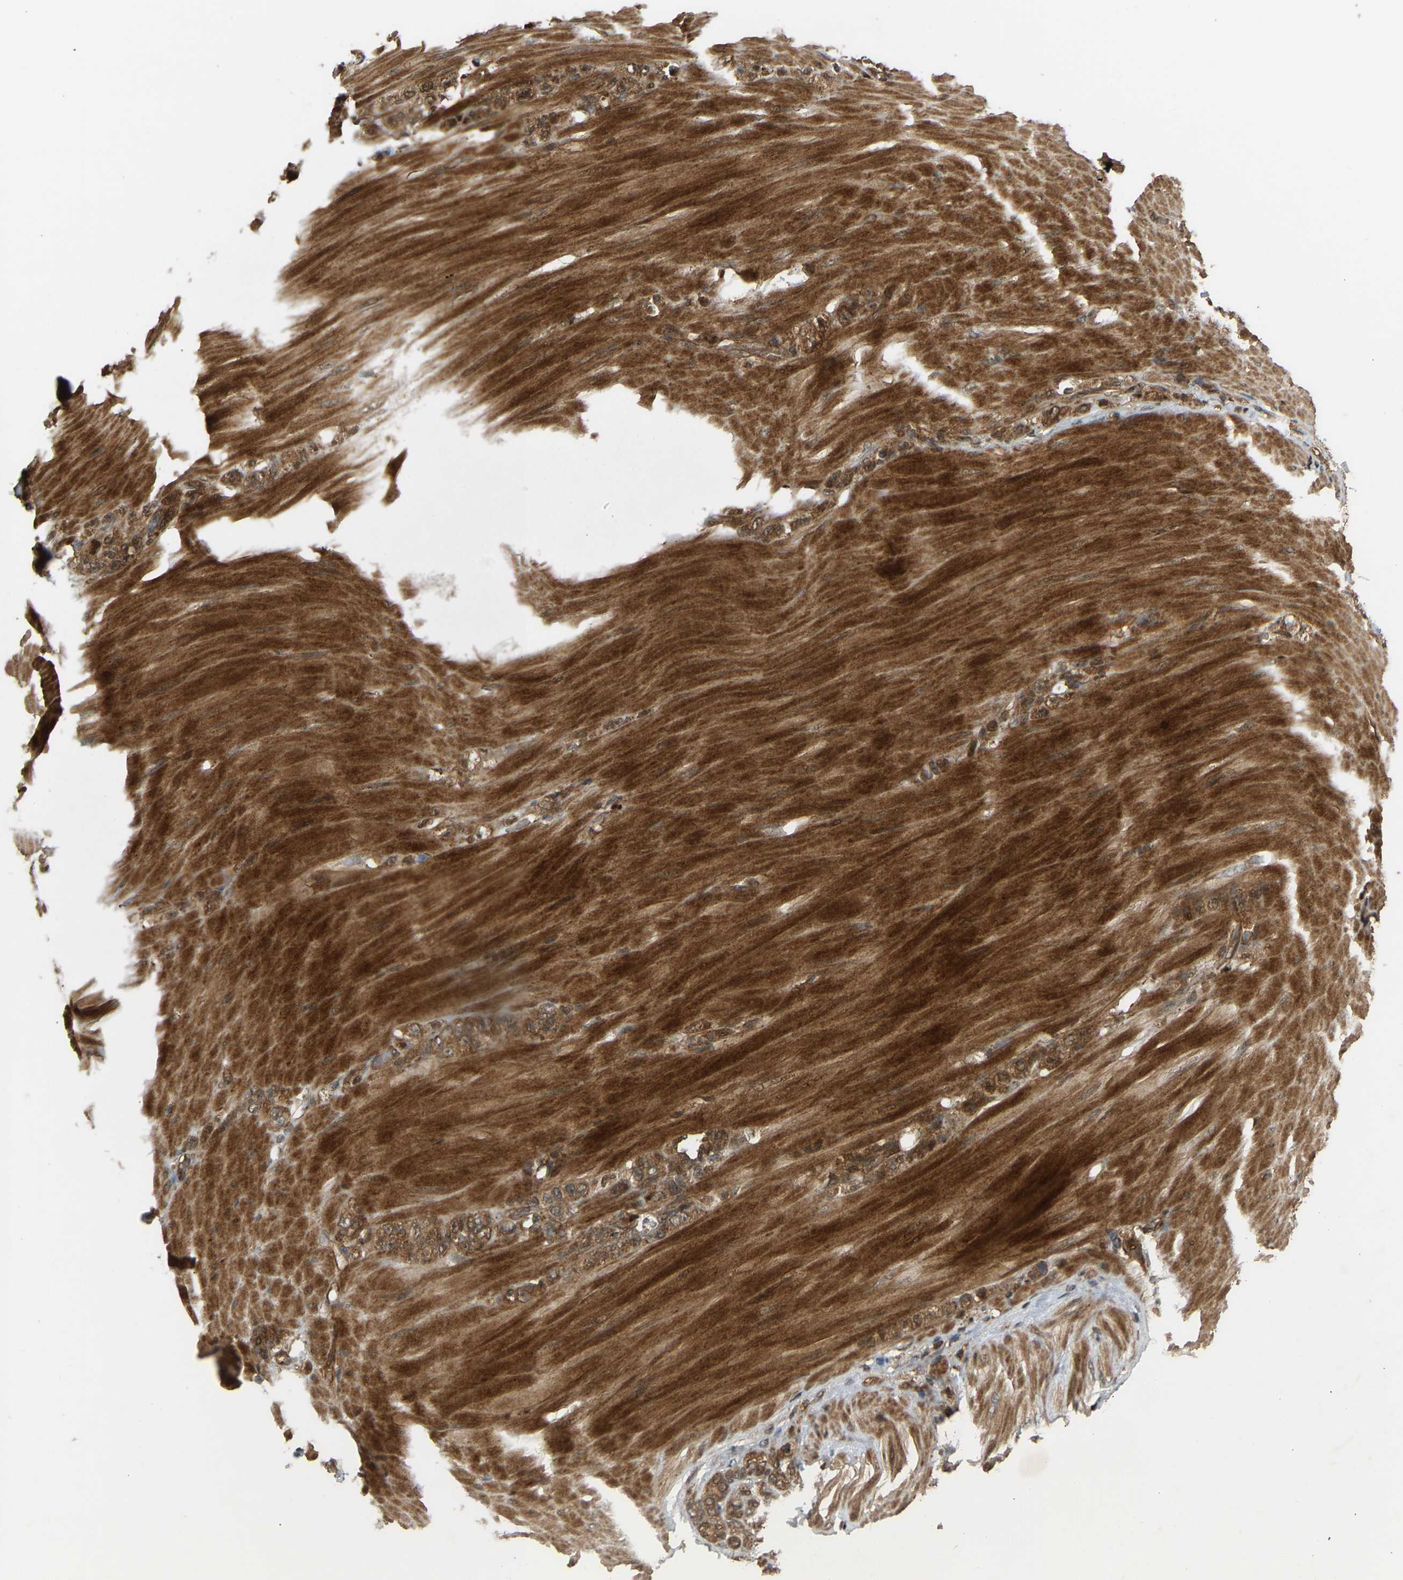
{"staining": {"intensity": "moderate", "quantity": ">75%", "location": "cytoplasmic/membranous"}, "tissue": "stomach cancer", "cell_type": "Tumor cells", "image_type": "cancer", "snomed": [{"axis": "morphology", "description": "Normal tissue, NOS"}, {"axis": "morphology", "description": "Adenocarcinoma, NOS"}, {"axis": "topography", "description": "Stomach"}], "caption": "Stomach cancer (adenocarcinoma) stained with a brown dye displays moderate cytoplasmic/membranous positive staining in approximately >75% of tumor cells.", "gene": "GOPC", "patient": {"sex": "male", "age": 82}}